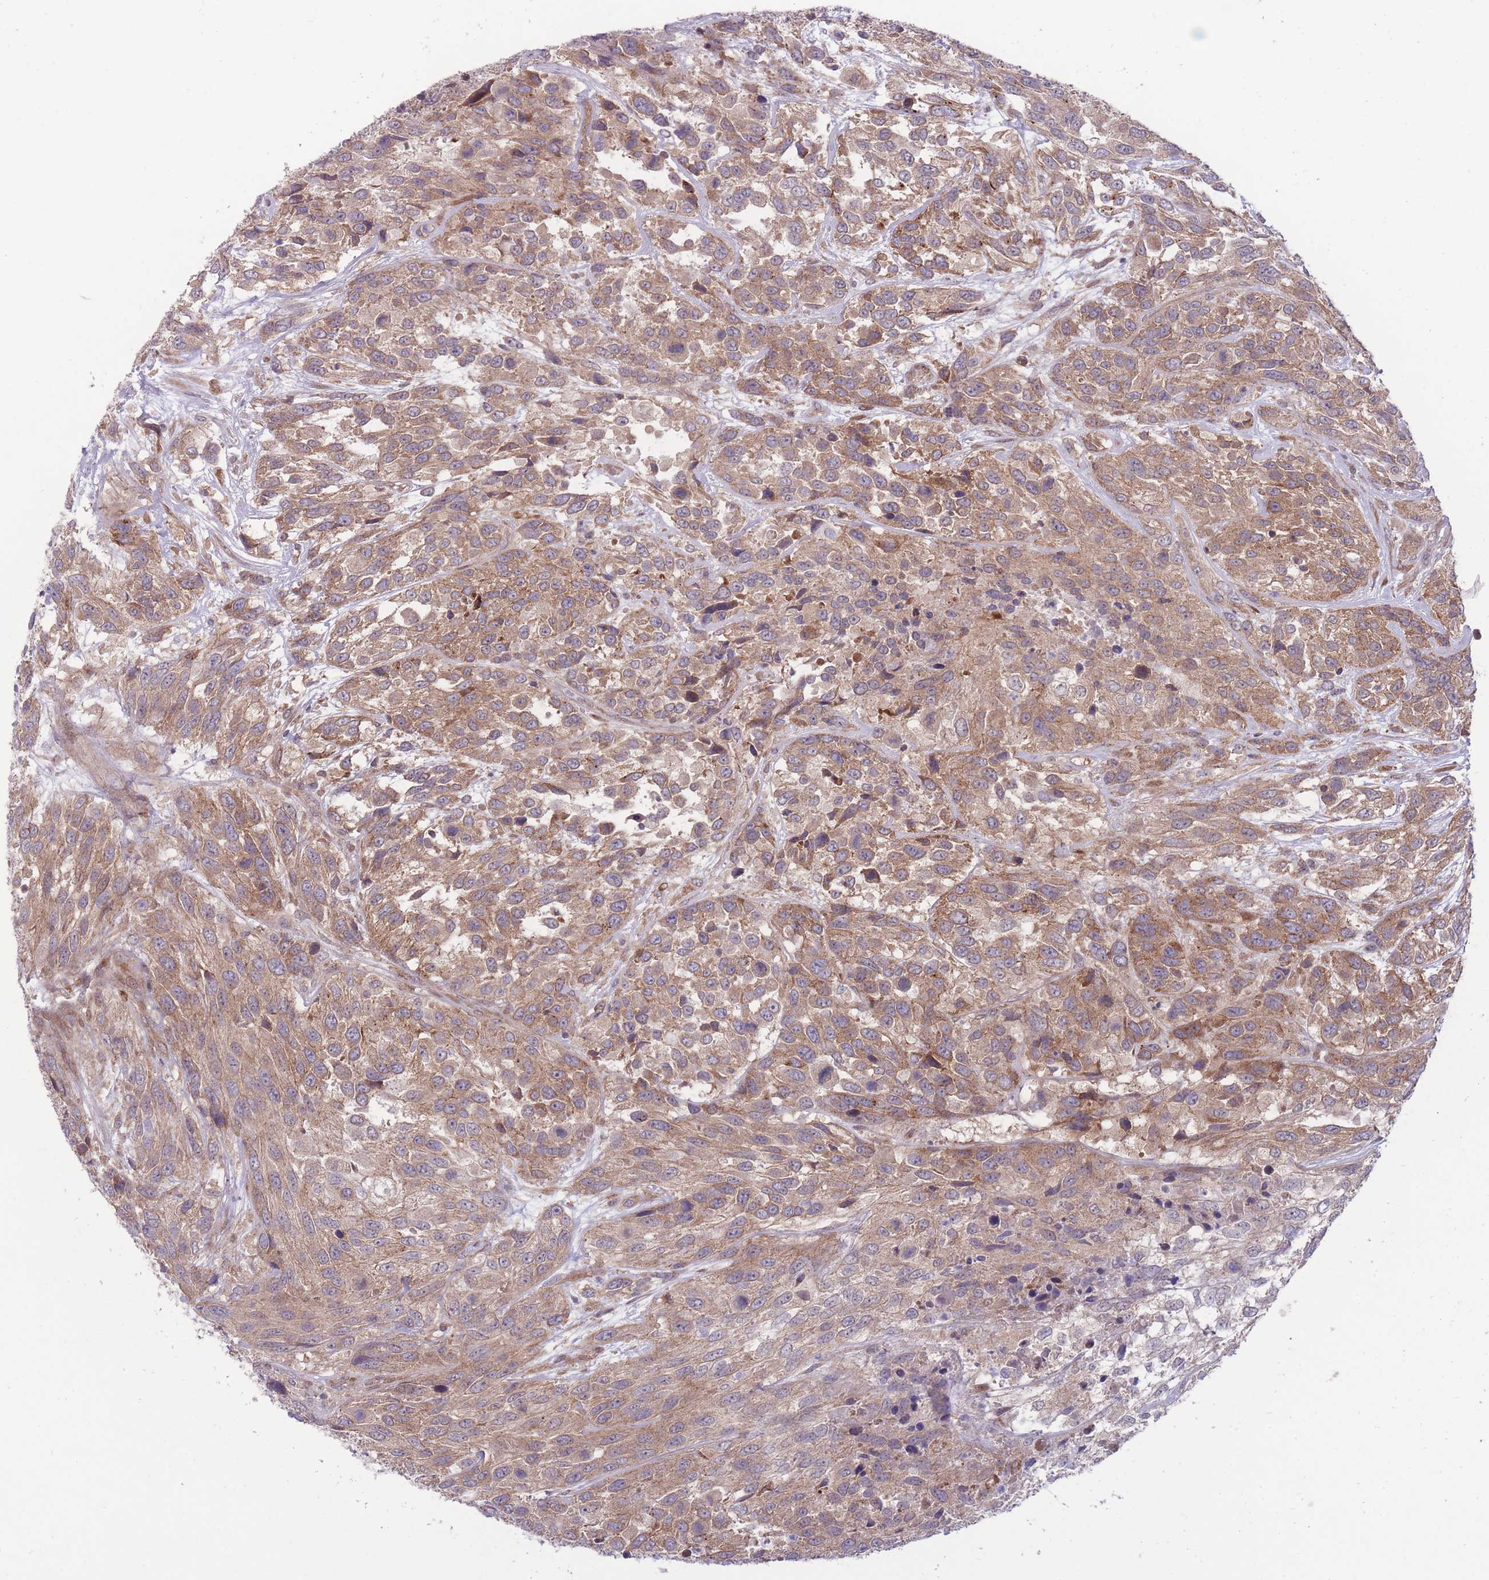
{"staining": {"intensity": "moderate", "quantity": ">75%", "location": "cytoplasmic/membranous"}, "tissue": "urothelial cancer", "cell_type": "Tumor cells", "image_type": "cancer", "snomed": [{"axis": "morphology", "description": "Urothelial carcinoma, High grade"}, {"axis": "topography", "description": "Urinary bladder"}], "caption": "A histopathology image showing moderate cytoplasmic/membranous positivity in about >75% of tumor cells in urothelial carcinoma (high-grade), as visualized by brown immunohistochemical staining.", "gene": "RIC8A", "patient": {"sex": "female", "age": 70}}